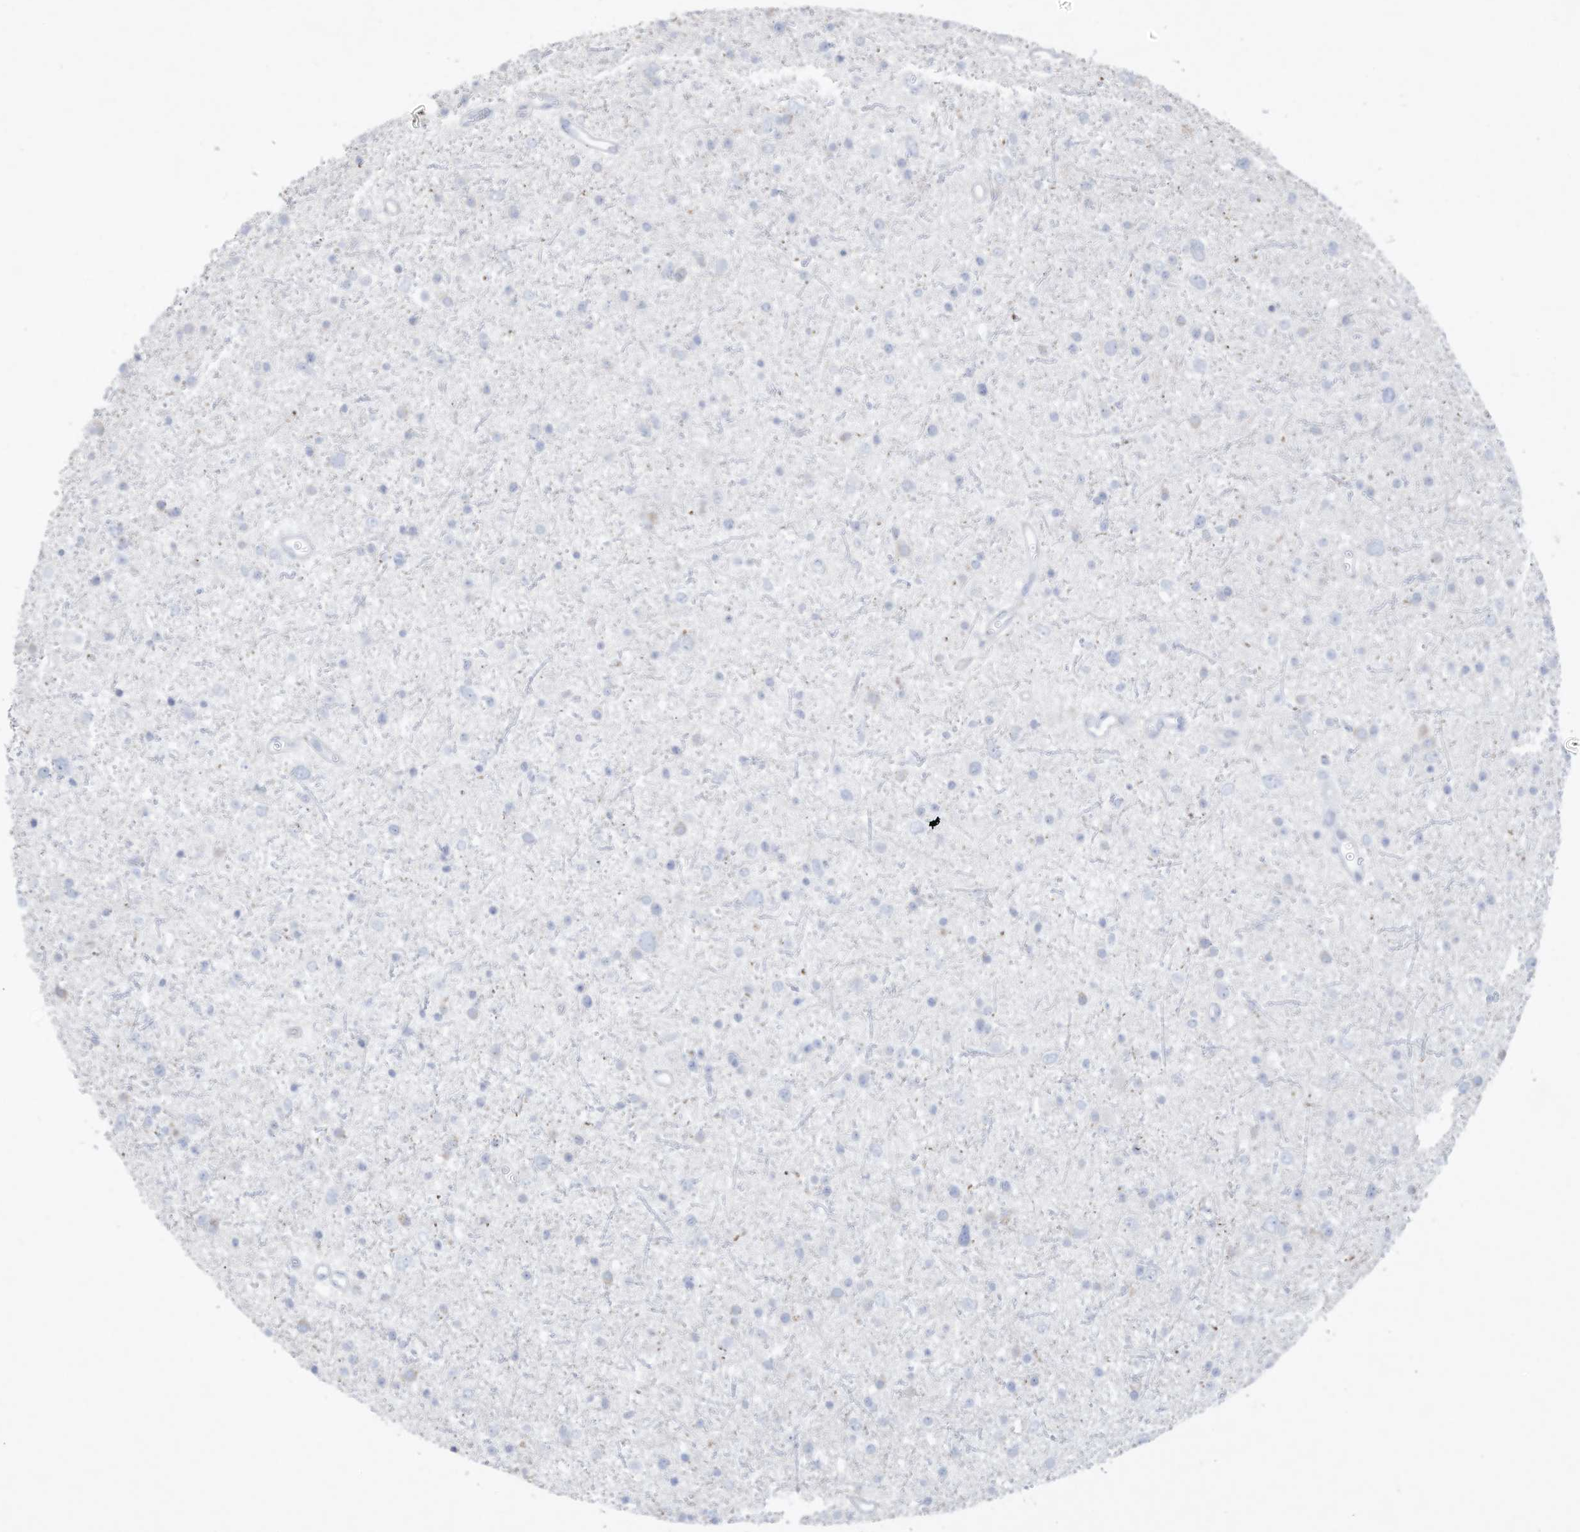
{"staining": {"intensity": "negative", "quantity": "none", "location": "none"}, "tissue": "glioma", "cell_type": "Tumor cells", "image_type": "cancer", "snomed": [{"axis": "morphology", "description": "Glioma, malignant, Low grade"}, {"axis": "topography", "description": "Brain"}], "caption": "DAB immunohistochemical staining of malignant glioma (low-grade) reveals no significant positivity in tumor cells.", "gene": "THNSL2", "patient": {"sex": "female", "age": 37}}